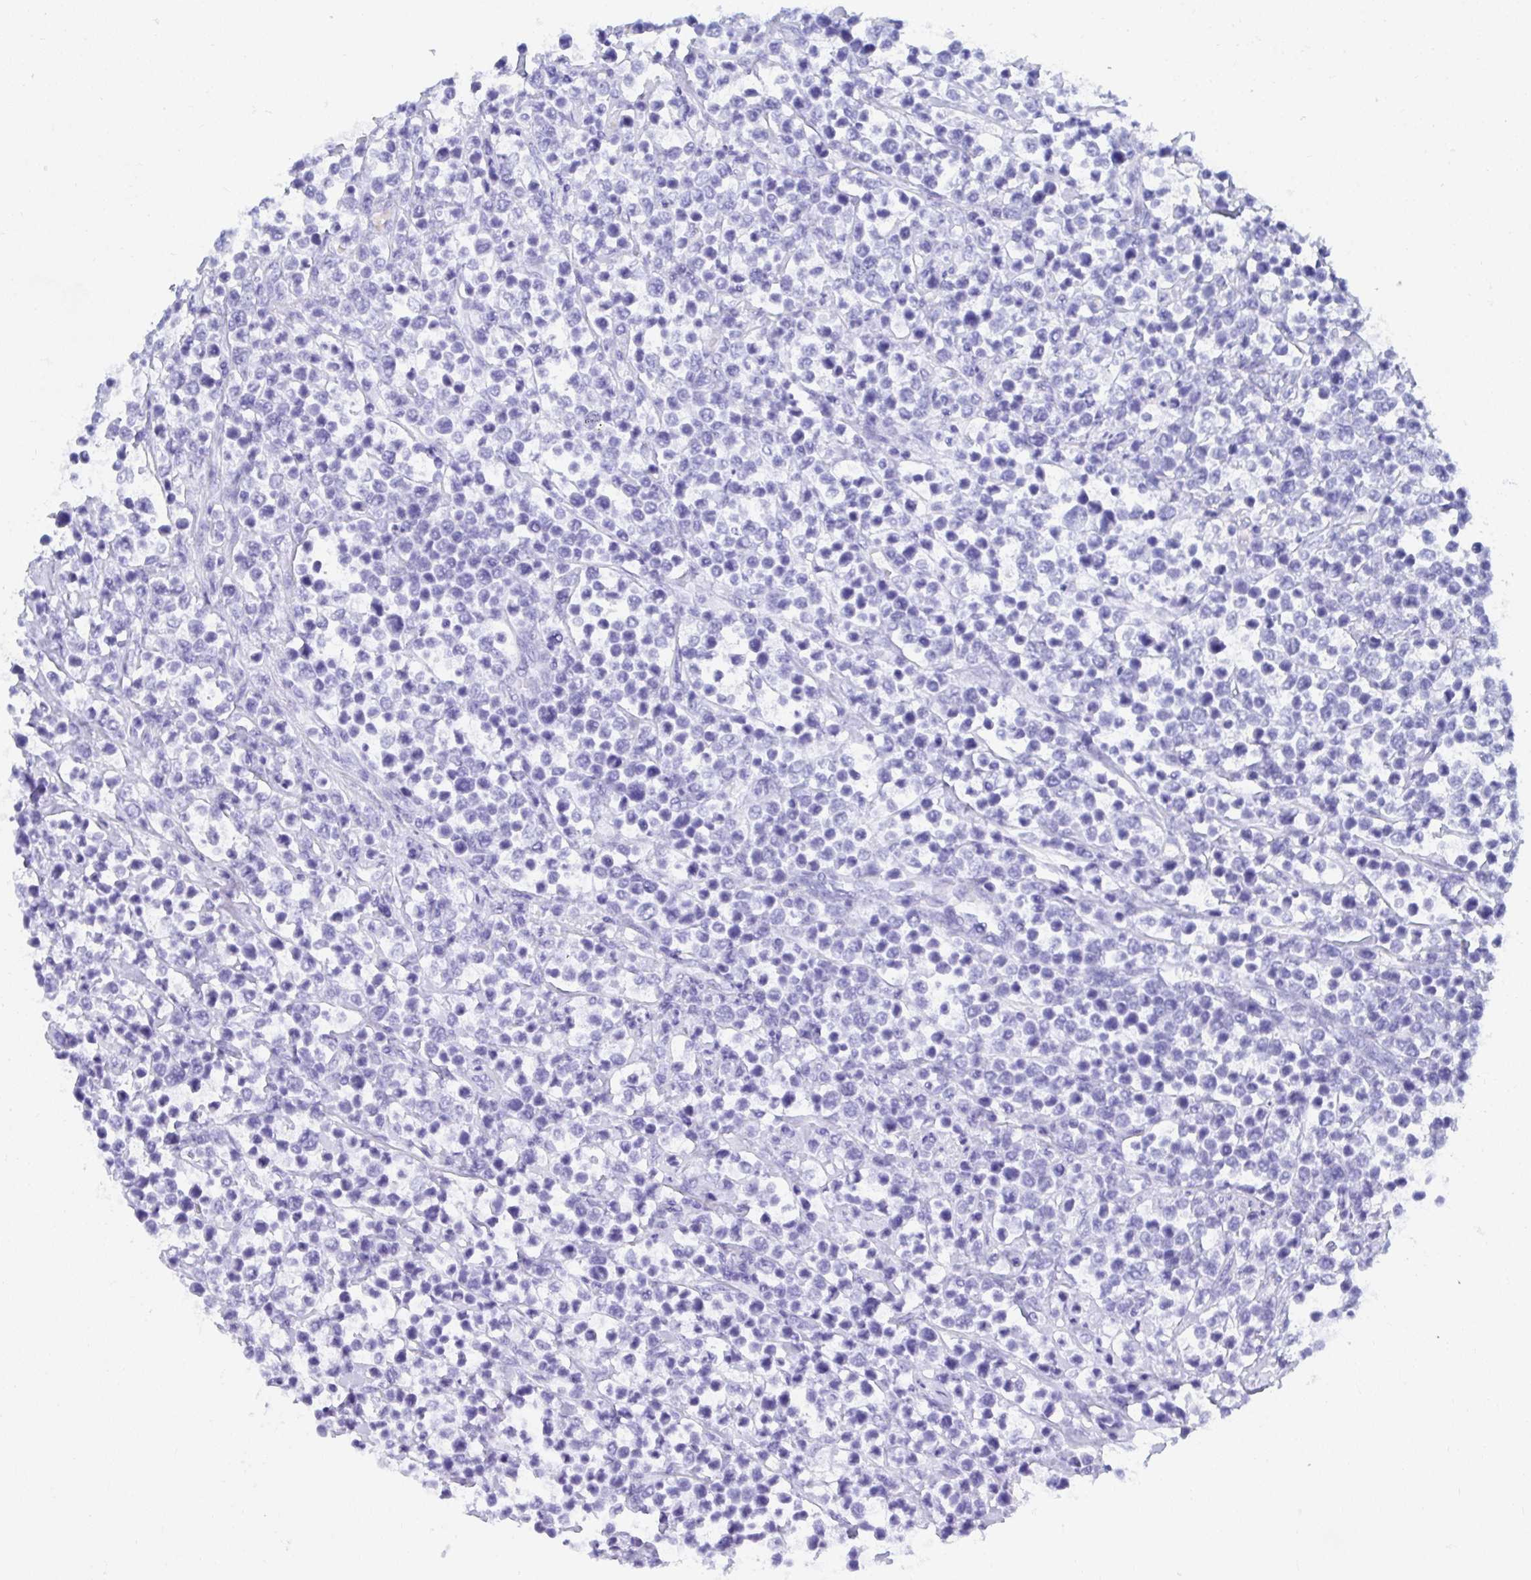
{"staining": {"intensity": "negative", "quantity": "none", "location": "none"}, "tissue": "lymphoma", "cell_type": "Tumor cells", "image_type": "cancer", "snomed": [{"axis": "morphology", "description": "Malignant lymphoma, non-Hodgkin's type, High grade"}, {"axis": "topography", "description": "Soft tissue"}], "caption": "IHC image of human lymphoma stained for a protein (brown), which exhibits no staining in tumor cells.", "gene": "MROH2B", "patient": {"sex": "female", "age": 56}}